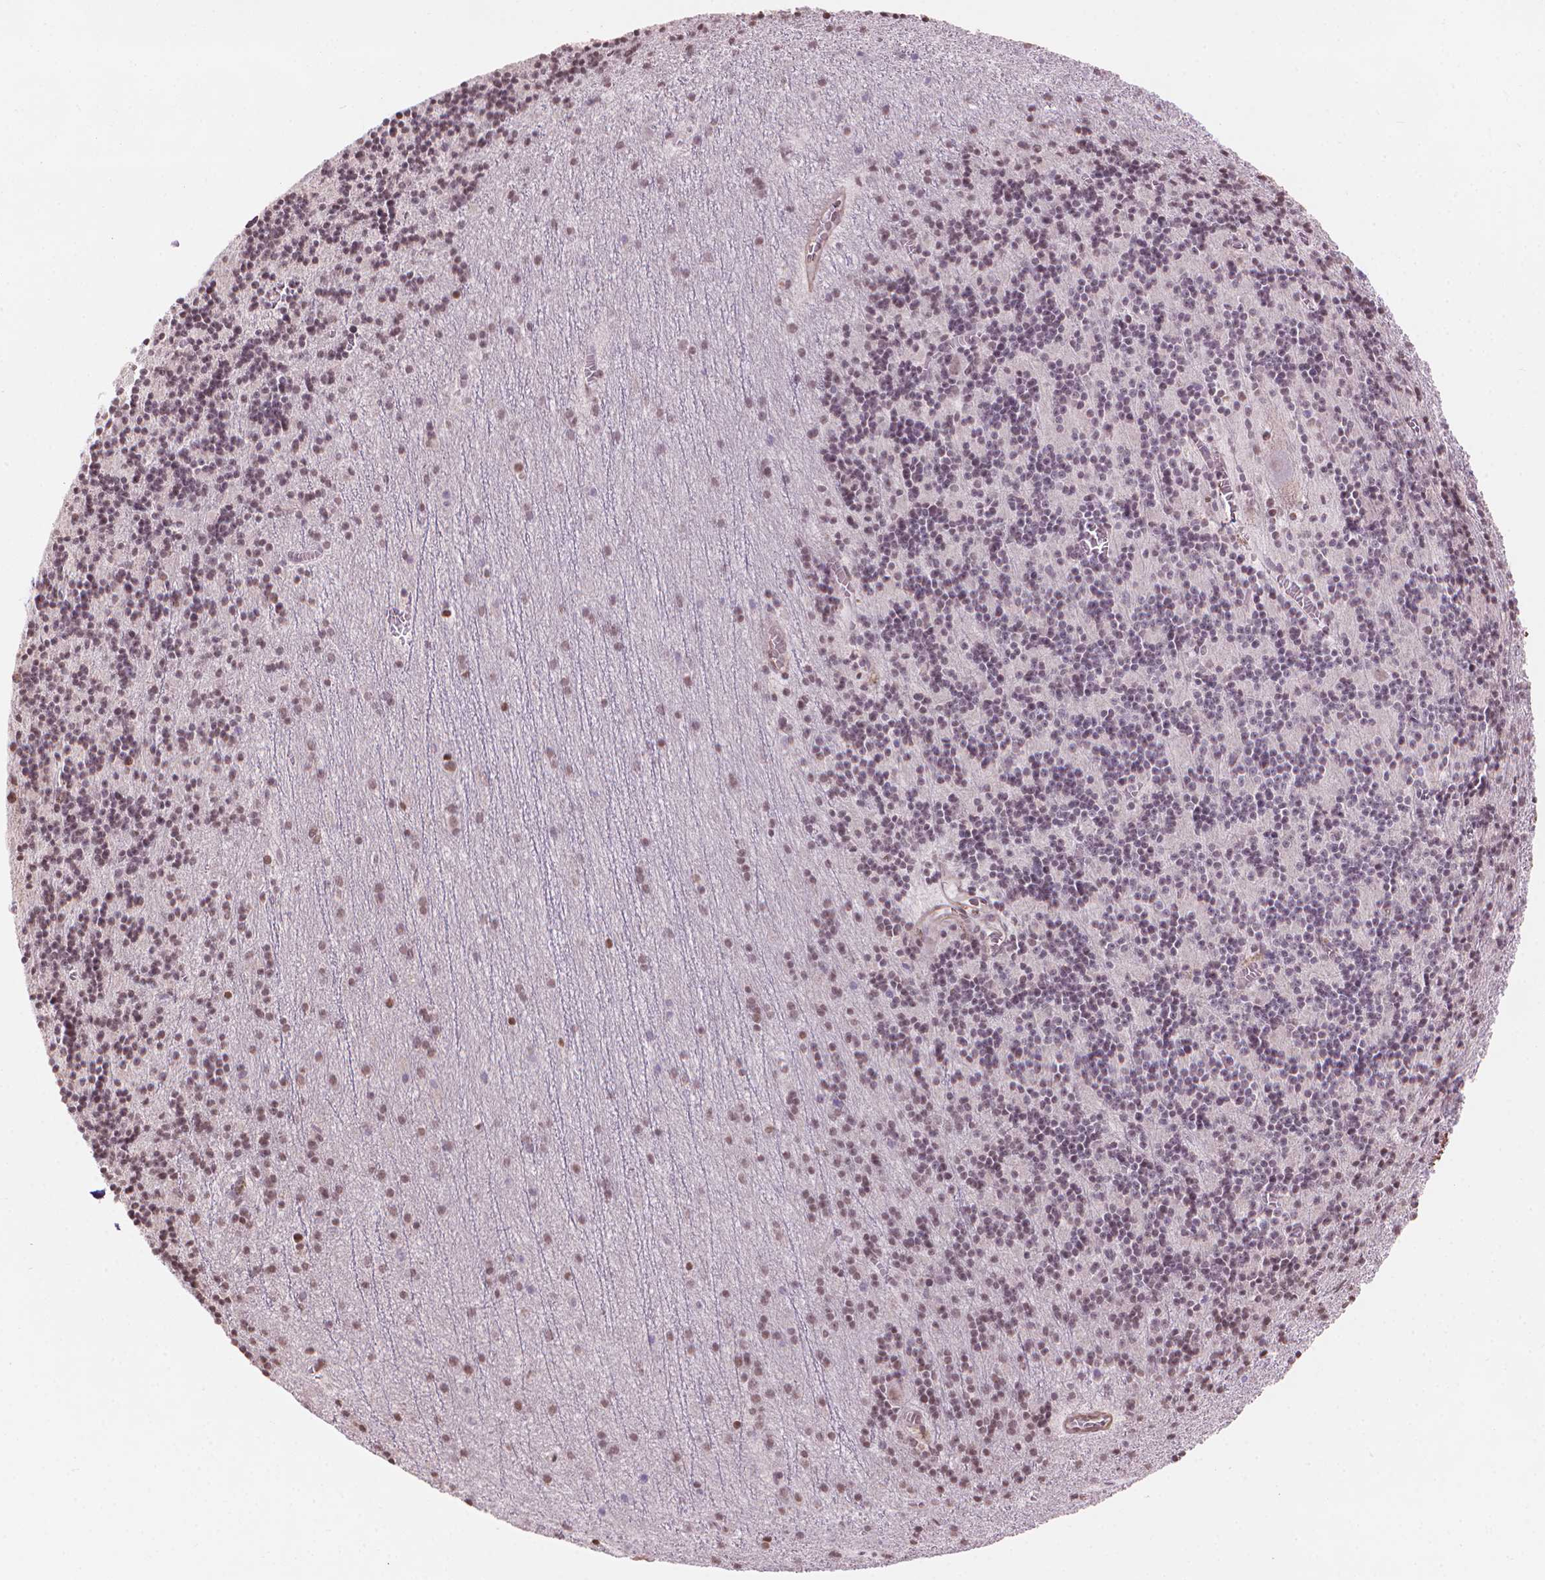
{"staining": {"intensity": "weak", "quantity": "<25%", "location": "nuclear"}, "tissue": "cerebellum", "cell_type": "Cells in granular layer", "image_type": "normal", "snomed": [{"axis": "morphology", "description": "Normal tissue, NOS"}, {"axis": "topography", "description": "Cerebellum"}], "caption": "Benign cerebellum was stained to show a protein in brown. There is no significant staining in cells in granular layer.", "gene": "HOXD4", "patient": {"sex": "male", "age": 70}}